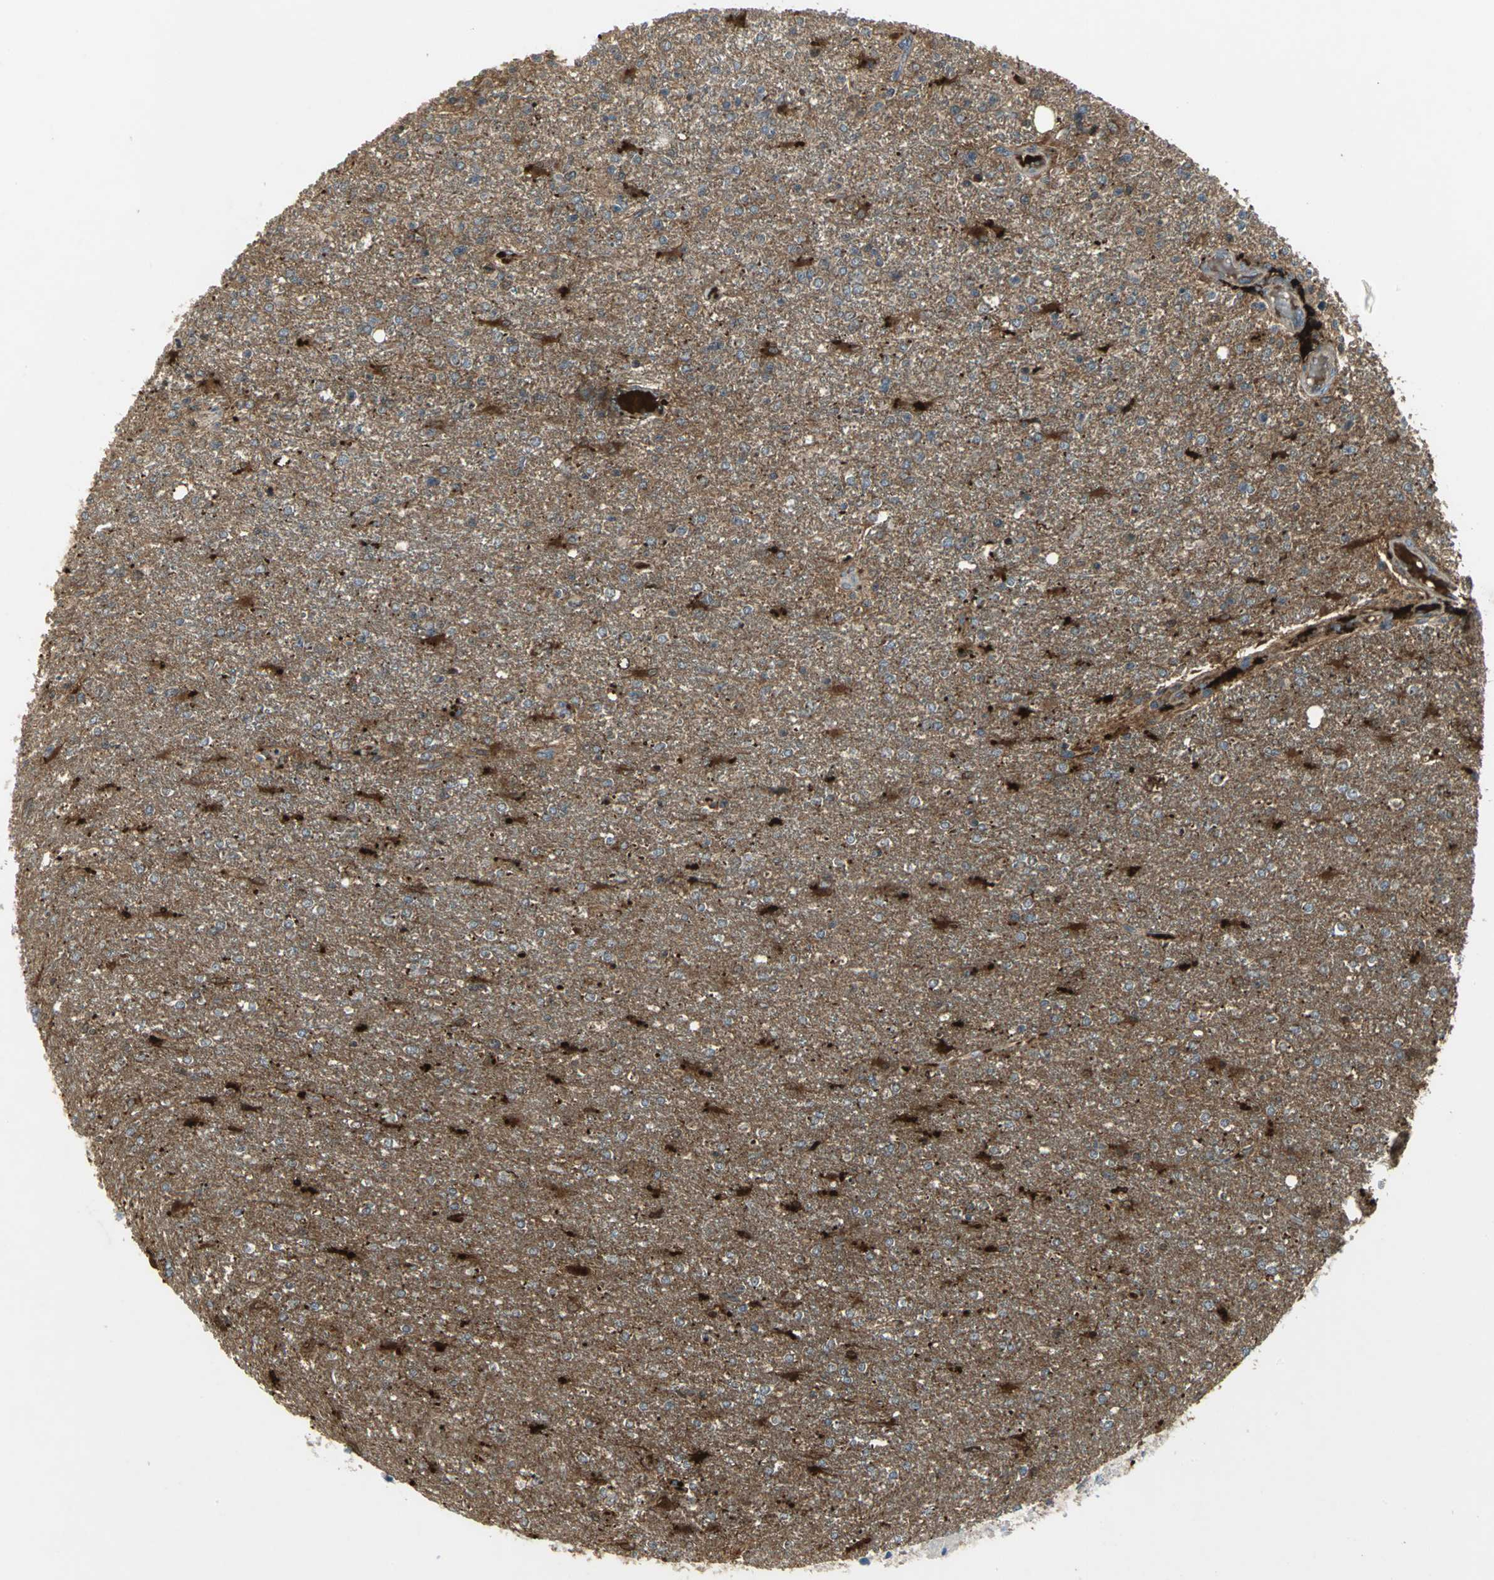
{"staining": {"intensity": "strong", "quantity": "<25%", "location": "cytoplasmic/membranous"}, "tissue": "glioma", "cell_type": "Tumor cells", "image_type": "cancer", "snomed": [{"axis": "morphology", "description": "Glioma, malignant, High grade"}, {"axis": "topography", "description": "Cerebral cortex"}], "caption": "High-magnification brightfield microscopy of glioma stained with DAB (brown) and counterstained with hematoxylin (blue). tumor cells exhibit strong cytoplasmic/membranous expression is seen in approximately<25% of cells. Ihc stains the protein in brown and the nuclei are stained blue.", "gene": "PTGDS", "patient": {"sex": "male", "age": 76}}